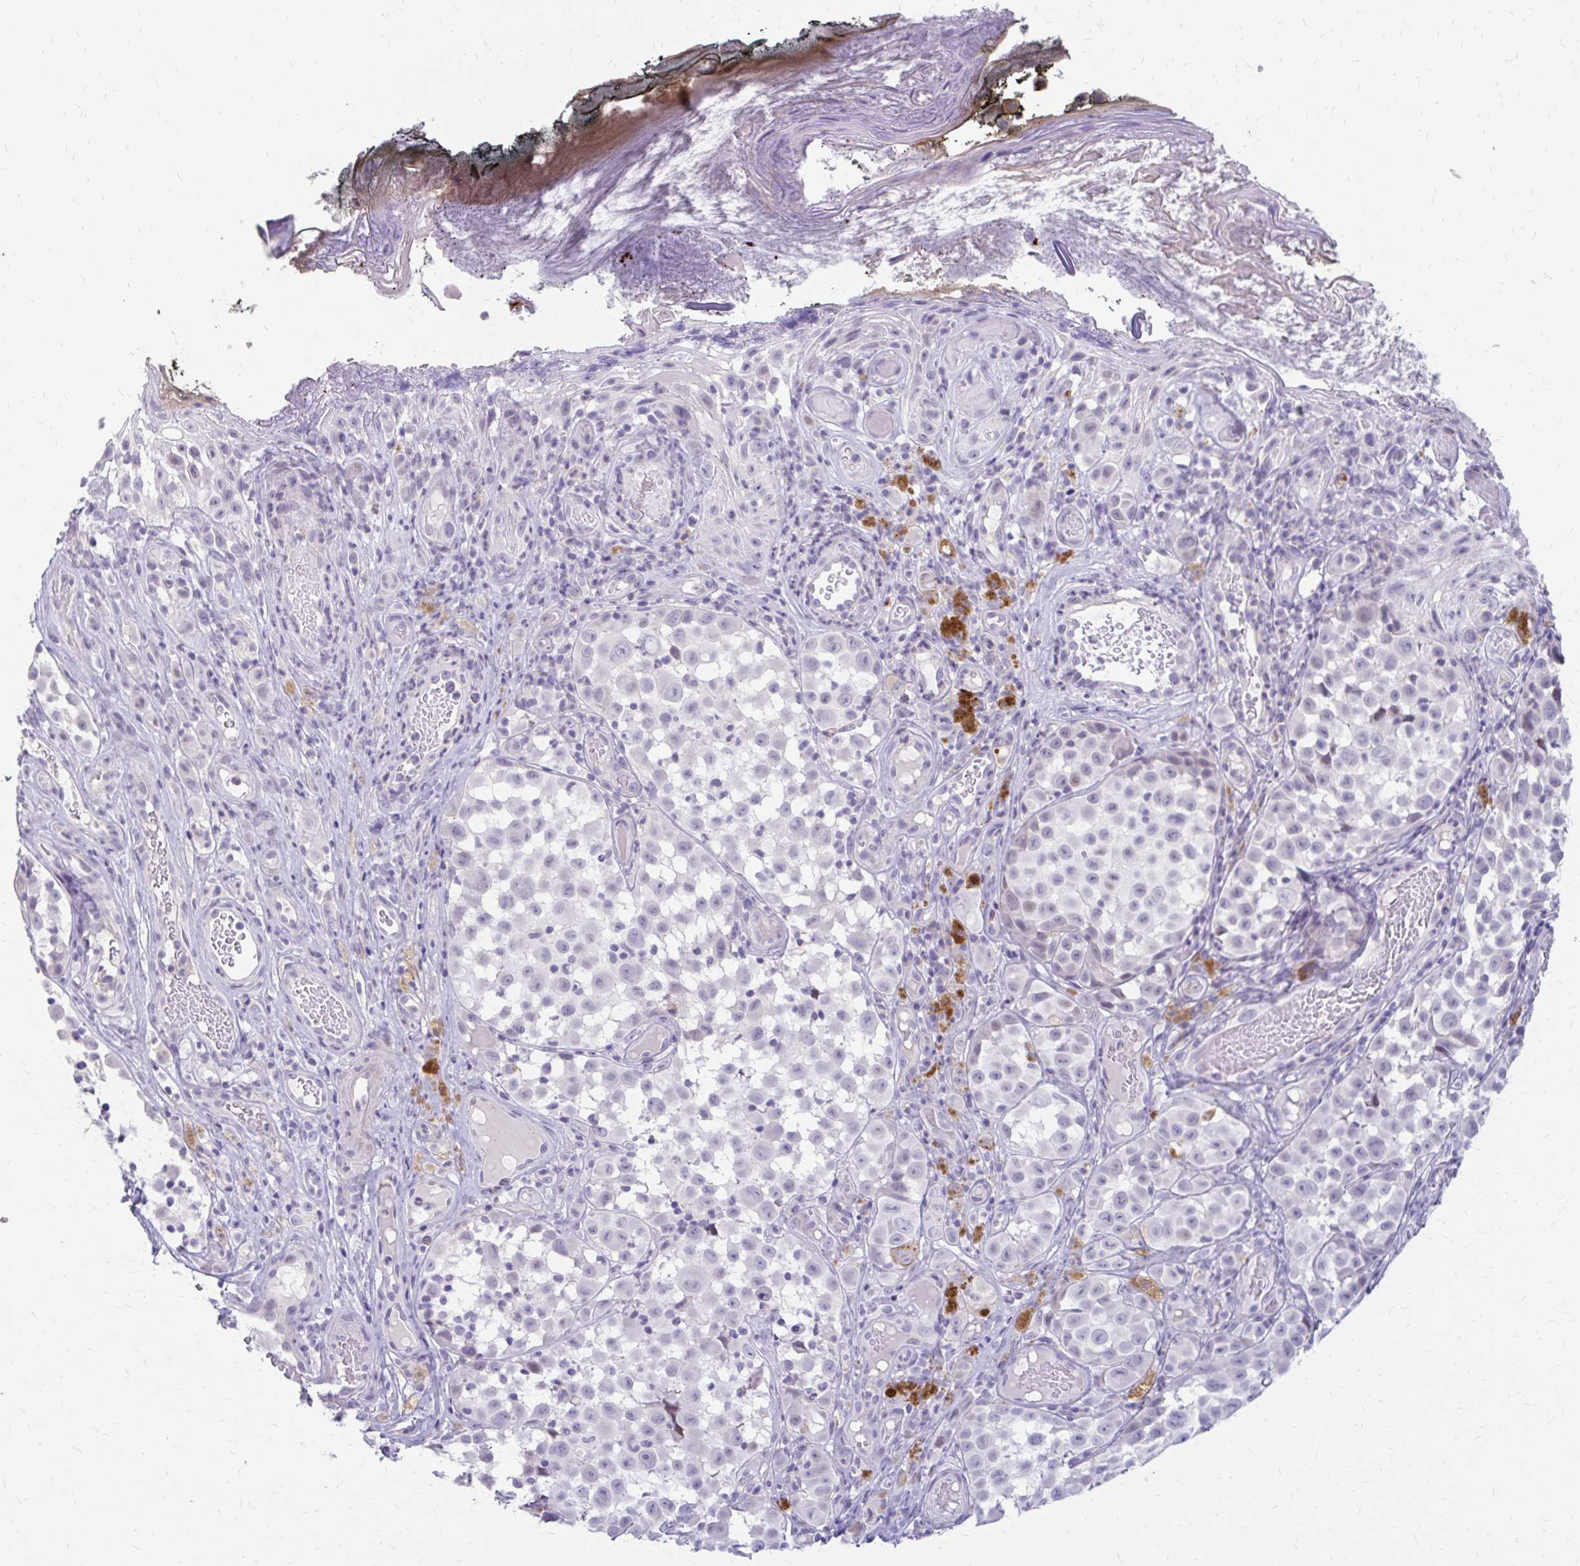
{"staining": {"intensity": "negative", "quantity": "none", "location": "none"}, "tissue": "melanoma", "cell_type": "Tumor cells", "image_type": "cancer", "snomed": [{"axis": "morphology", "description": "Malignant melanoma, NOS"}, {"axis": "topography", "description": "Skin"}], "caption": "This is an immunohistochemistry photomicrograph of human melanoma. There is no expression in tumor cells.", "gene": "RGS16", "patient": {"sex": "male", "age": 64}}